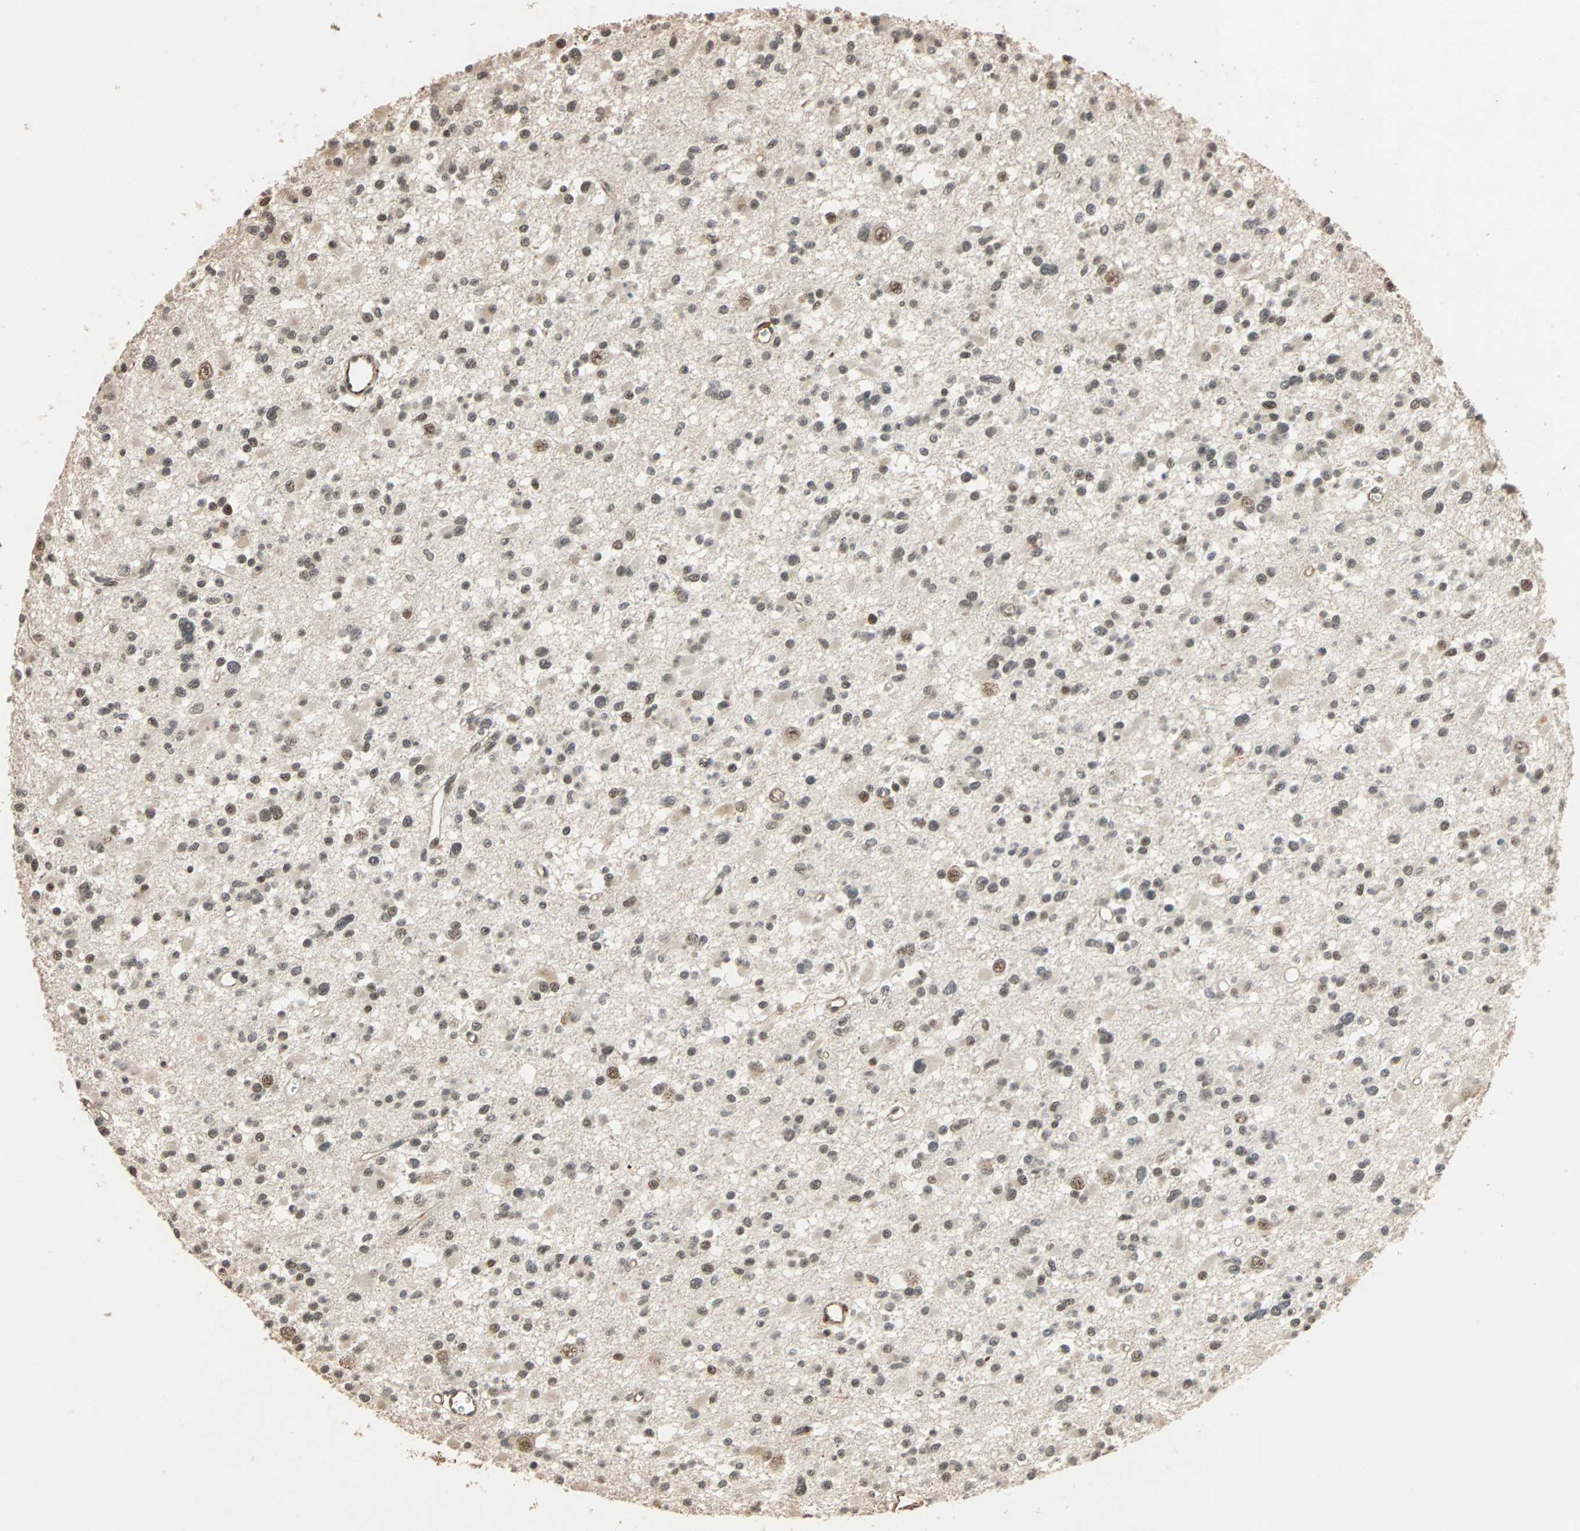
{"staining": {"intensity": "moderate", "quantity": ">75%", "location": "cytoplasmic/membranous,nuclear"}, "tissue": "glioma", "cell_type": "Tumor cells", "image_type": "cancer", "snomed": [{"axis": "morphology", "description": "Glioma, malignant, Low grade"}, {"axis": "topography", "description": "Brain"}], "caption": "Glioma tissue exhibits moderate cytoplasmic/membranous and nuclear expression in approximately >75% of tumor cells, visualized by immunohistochemistry. (Stains: DAB in brown, nuclei in blue, Microscopy: brightfield microscopy at high magnification).", "gene": "CDC5L", "patient": {"sex": "female", "age": 22}}